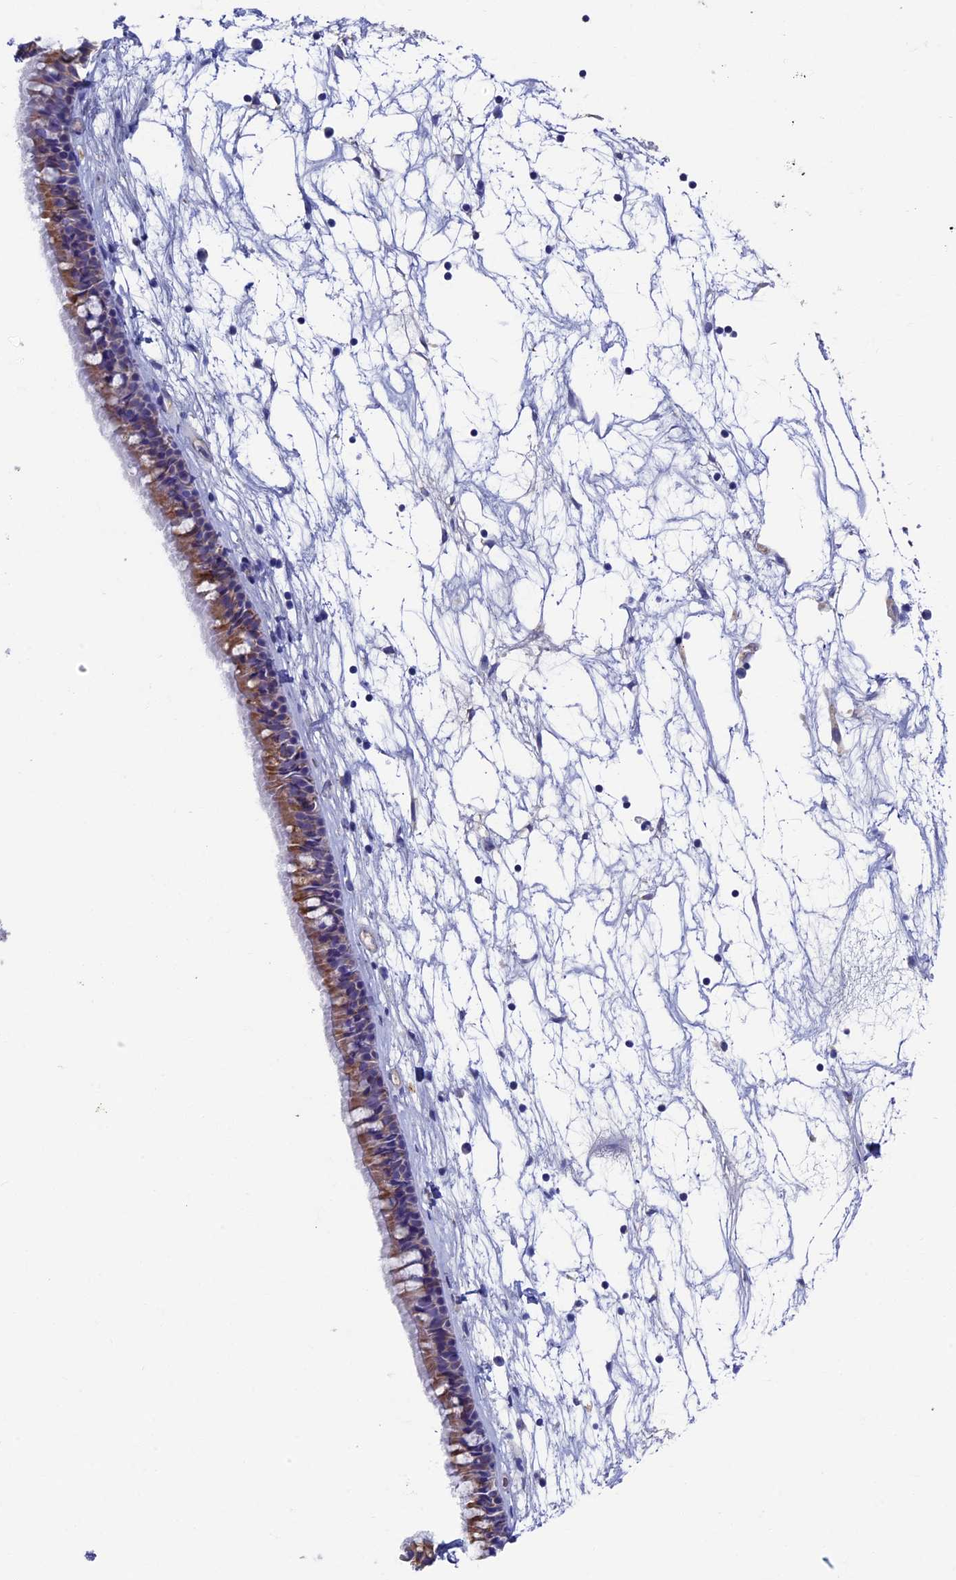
{"staining": {"intensity": "moderate", "quantity": ">75%", "location": "cytoplasmic/membranous"}, "tissue": "nasopharynx", "cell_type": "Respiratory epithelial cells", "image_type": "normal", "snomed": [{"axis": "morphology", "description": "Normal tissue, NOS"}, {"axis": "topography", "description": "Nasopharynx"}], "caption": "High-power microscopy captured an immunohistochemistry (IHC) photomicrograph of unremarkable nasopharynx, revealing moderate cytoplasmic/membranous expression in about >75% of respiratory epithelial cells.", "gene": "OAT", "patient": {"sex": "male", "age": 64}}